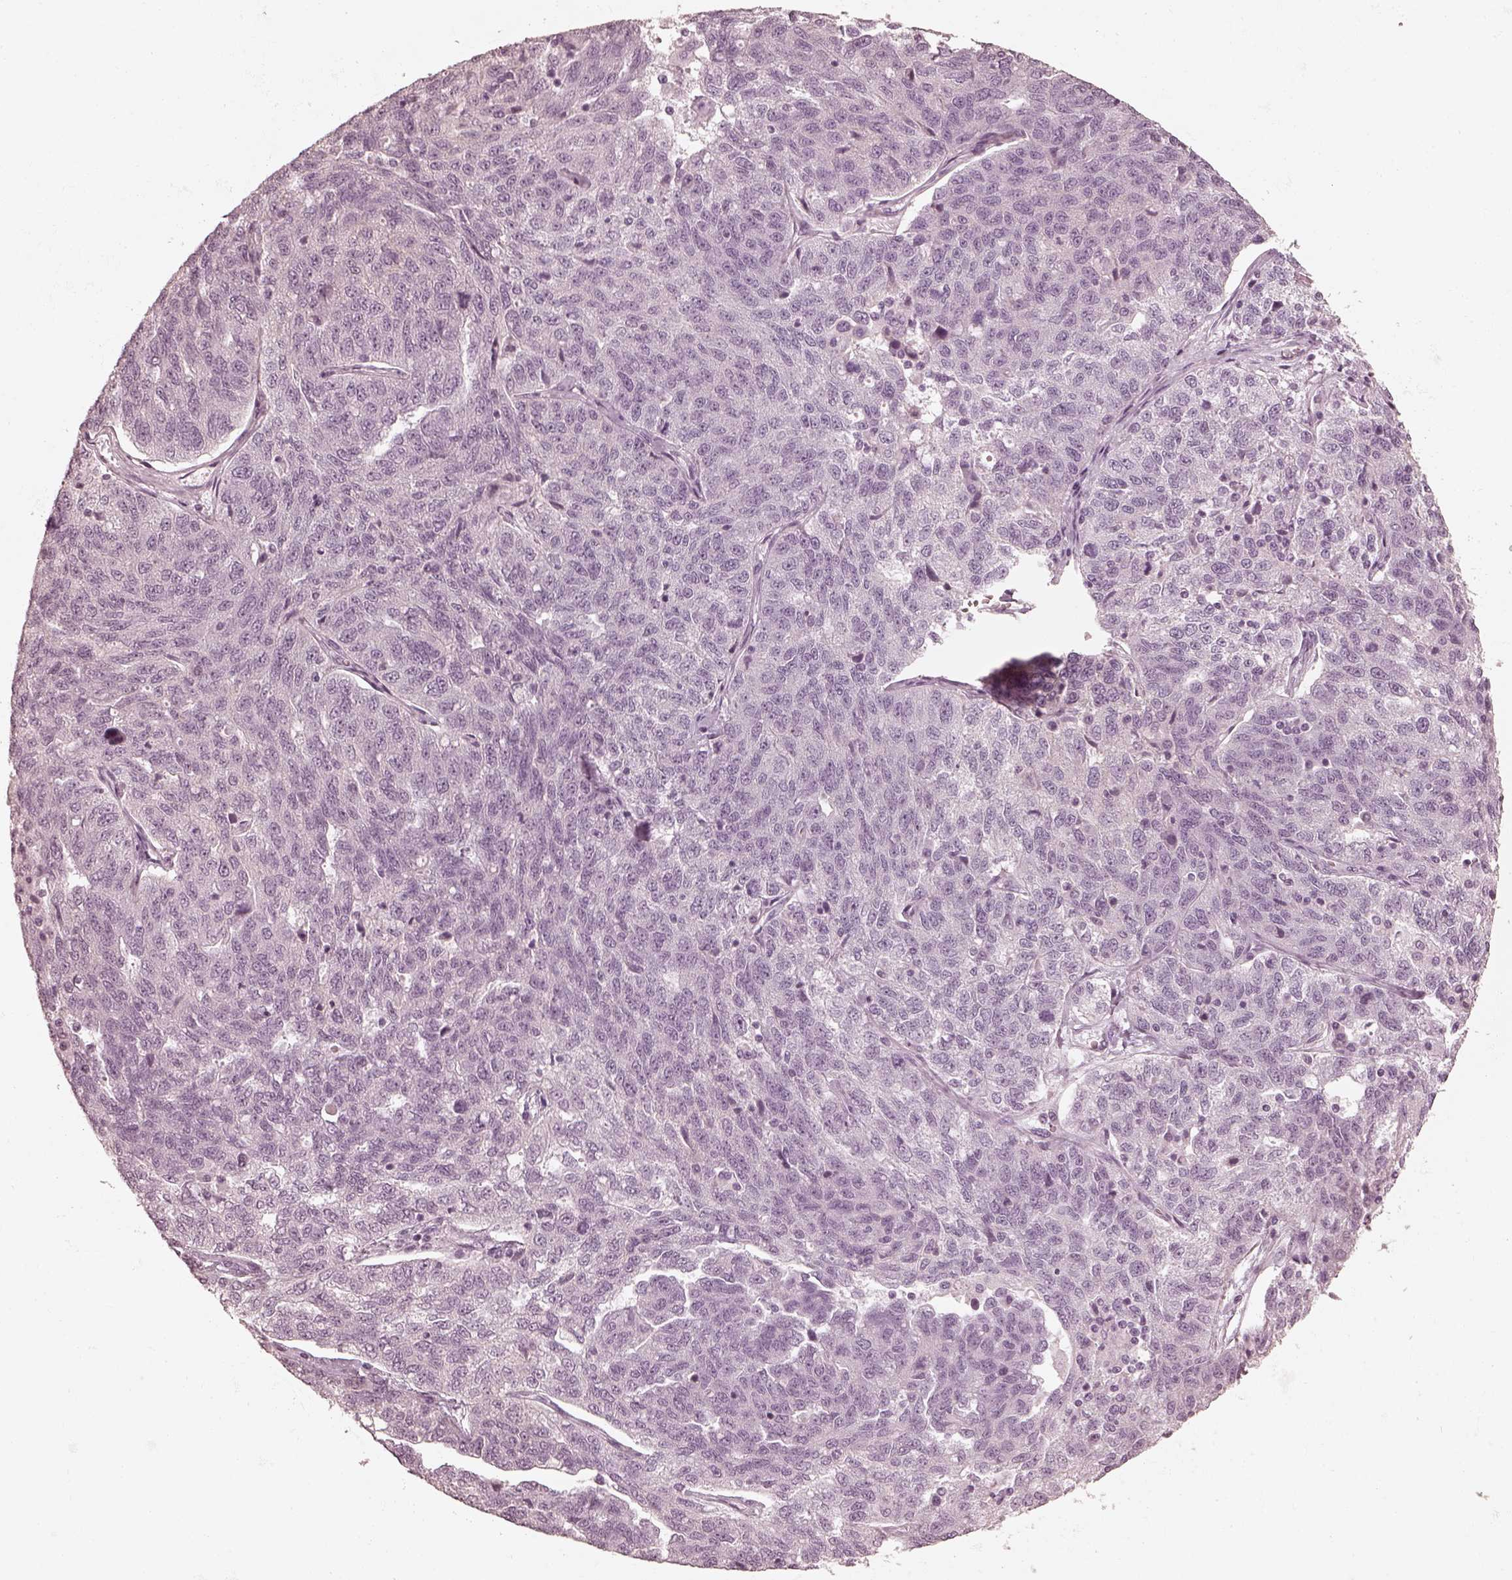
{"staining": {"intensity": "negative", "quantity": "none", "location": "none"}, "tissue": "ovarian cancer", "cell_type": "Tumor cells", "image_type": "cancer", "snomed": [{"axis": "morphology", "description": "Cystadenocarcinoma, serous, NOS"}, {"axis": "topography", "description": "Ovary"}], "caption": "Immunohistochemistry (IHC) of human ovarian cancer displays no staining in tumor cells.", "gene": "CALR3", "patient": {"sex": "female", "age": 71}}